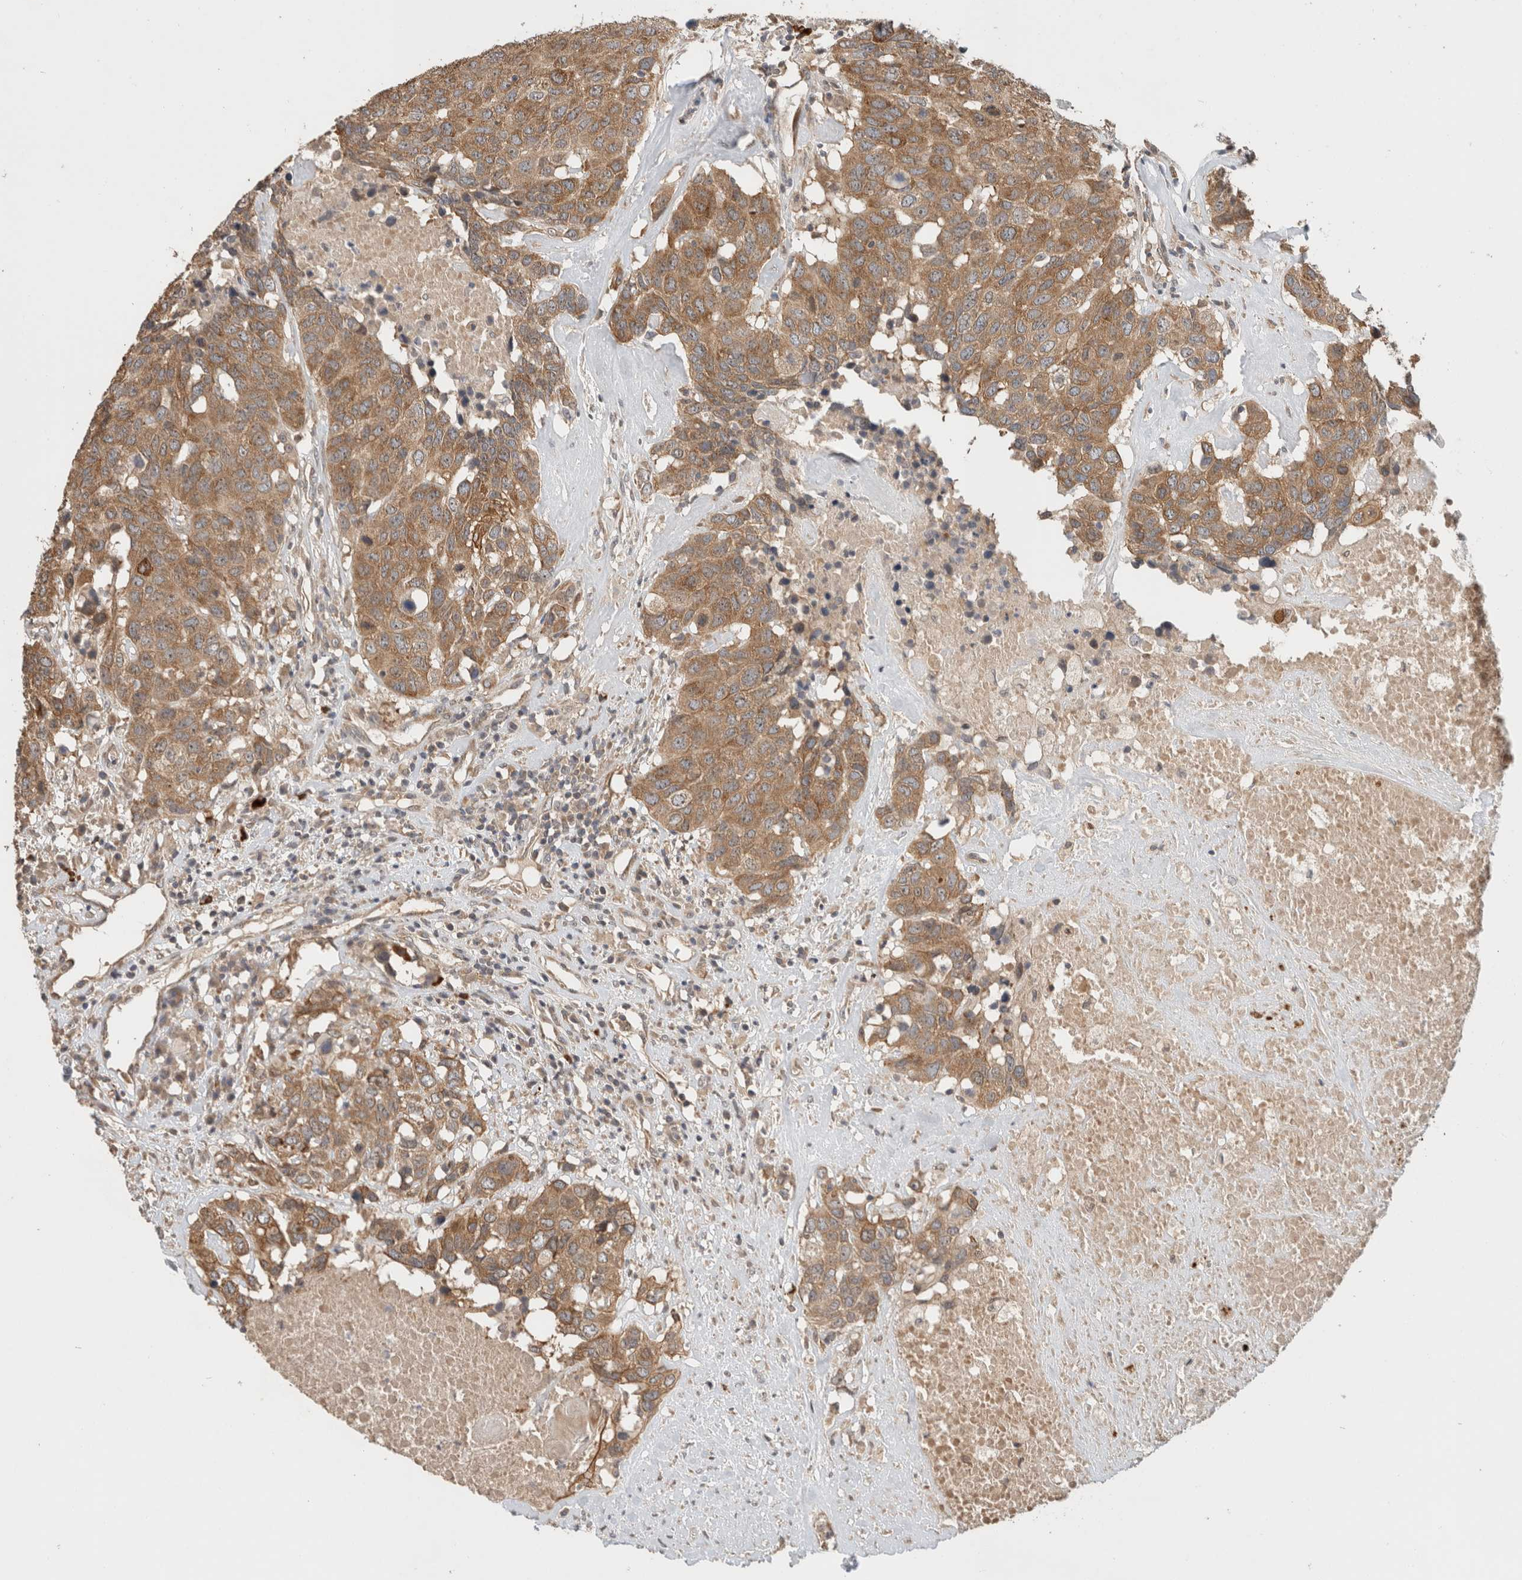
{"staining": {"intensity": "moderate", "quantity": ">75%", "location": "cytoplasmic/membranous"}, "tissue": "head and neck cancer", "cell_type": "Tumor cells", "image_type": "cancer", "snomed": [{"axis": "morphology", "description": "Squamous cell carcinoma, NOS"}, {"axis": "topography", "description": "Head-Neck"}], "caption": "This photomicrograph demonstrates head and neck squamous cell carcinoma stained with immunohistochemistry (IHC) to label a protein in brown. The cytoplasmic/membranous of tumor cells show moderate positivity for the protein. Nuclei are counter-stained blue.", "gene": "PUM1", "patient": {"sex": "male", "age": 66}}